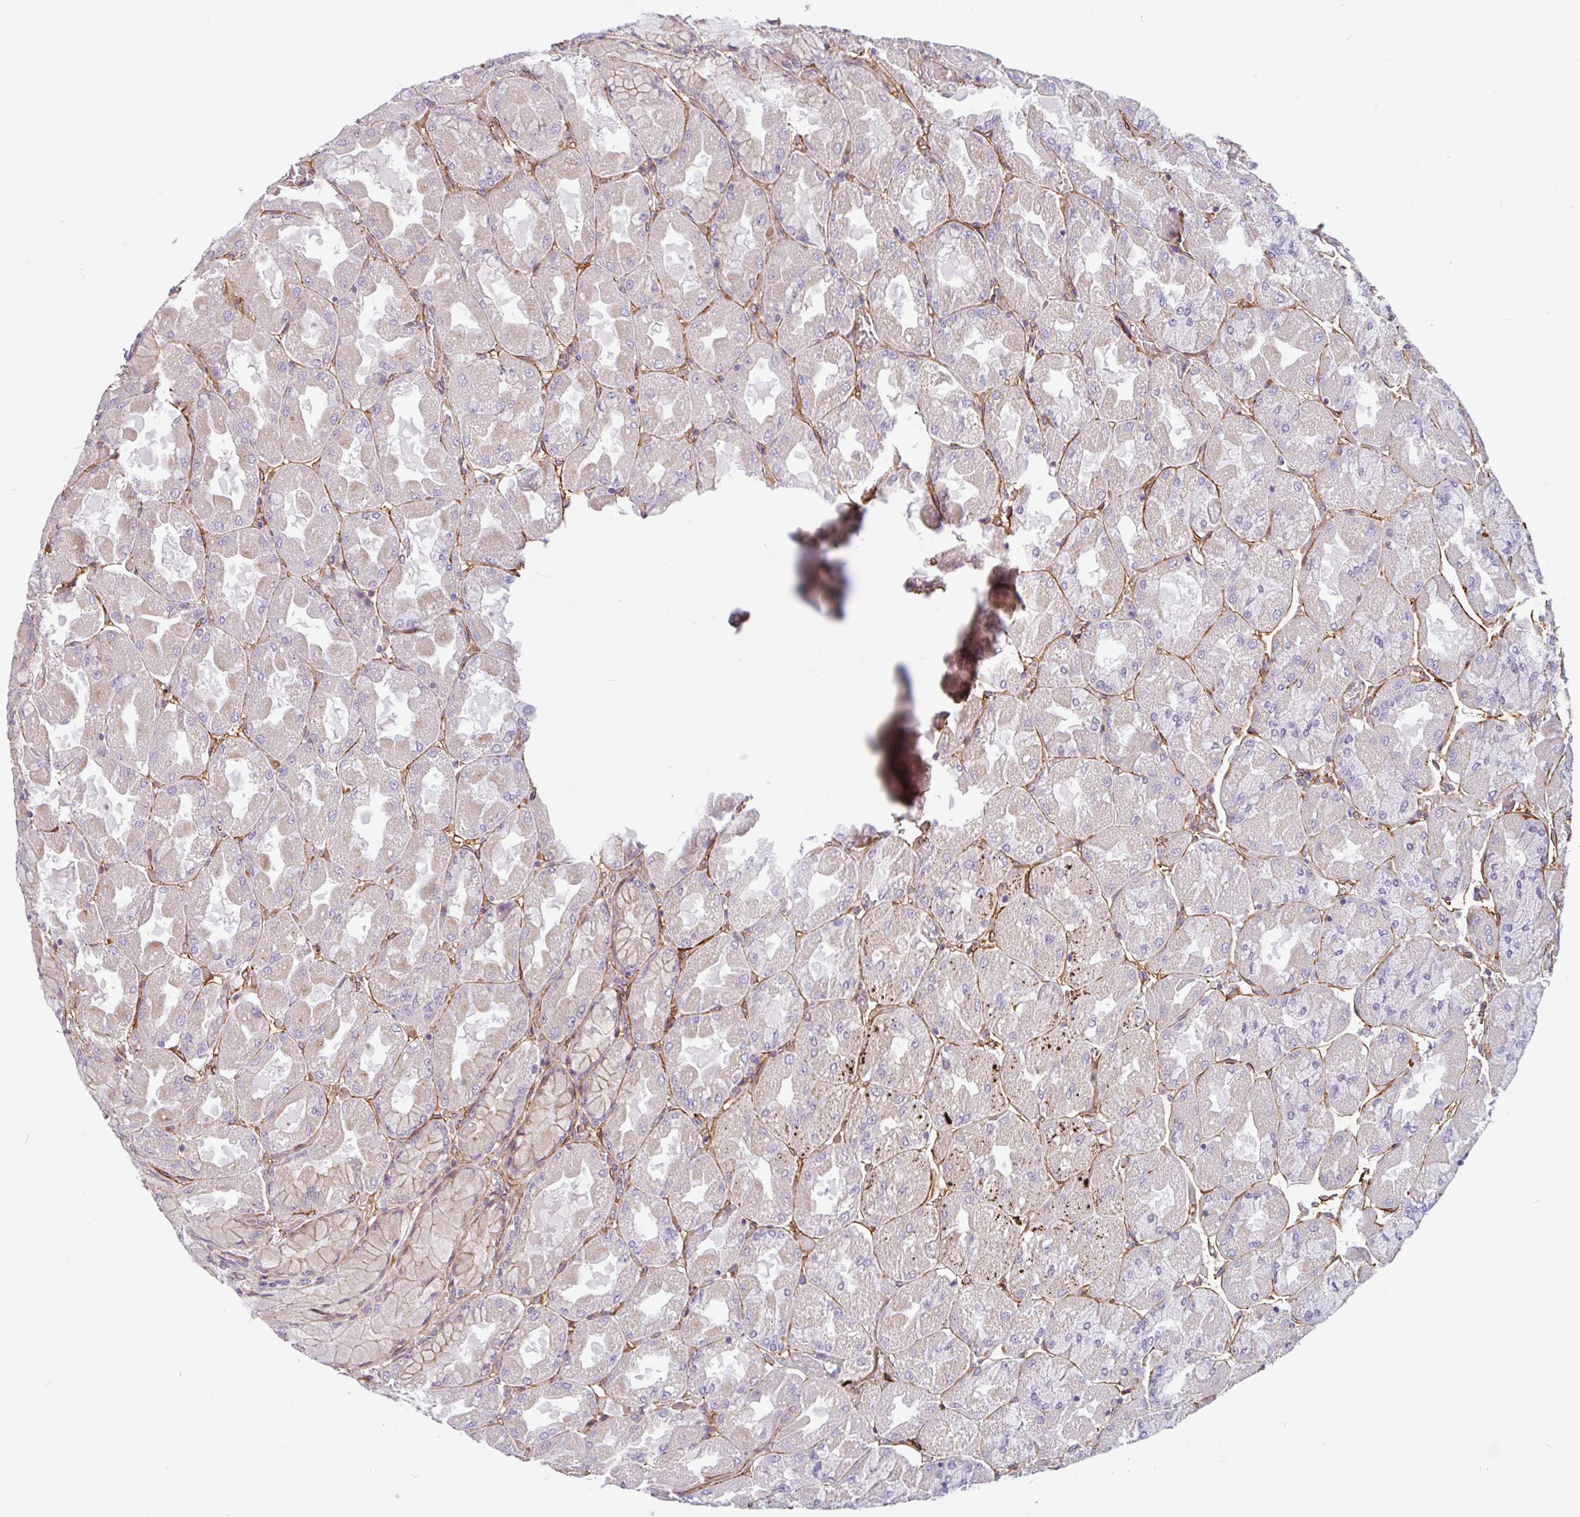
{"staining": {"intensity": "moderate", "quantity": "<25%", "location": "cytoplasmic/membranous,nuclear"}, "tissue": "stomach", "cell_type": "Glandular cells", "image_type": "normal", "snomed": [{"axis": "morphology", "description": "Normal tissue, NOS"}, {"axis": "topography", "description": "Stomach"}], "caption": "Protein expression analysis of benign stomach reveals moderate cytoplasmic/membranous,nuclear expression in approximately <25% of glandular cells.", "gene": "TMEM119", "patient": {"sex": "female", "age": 61}}